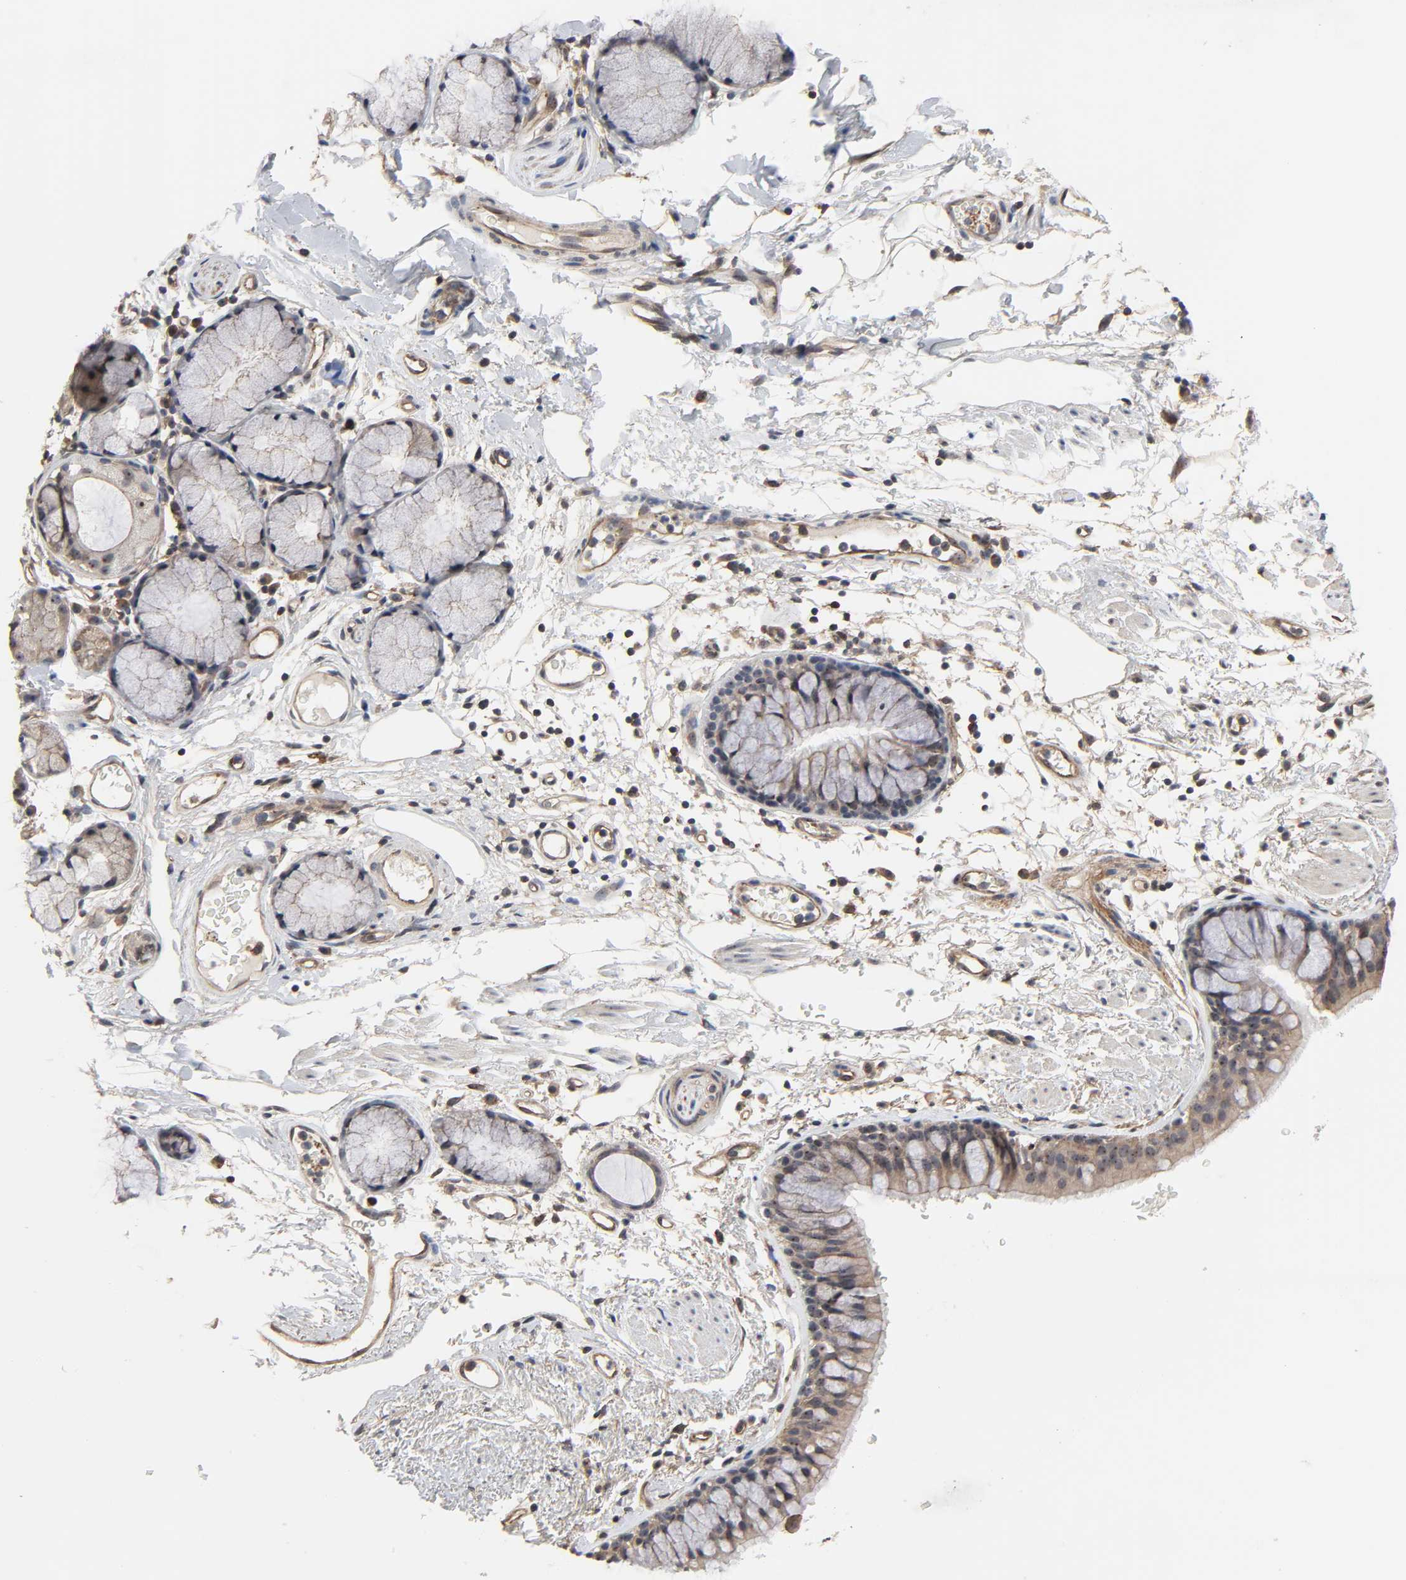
{"staining": {"intensity": "moderate", "quantity": ">75%", "location": "cytoplasmic/membranous,nuclear"}, "tissue": "bronchus", "cell_type": "Respiratory epithelial cells", "image_type": "normal", "snomed": [{"axis": "morphology", "description": "Normal tissue, NOS"}, {"axis": "topography", "description": "Bronchus"}], "caption": "An image of bronchus stained for a protein displays moderate cytoplasmic/membranous,nuclear brown staining in respiratory epithelial cells. (Stains: DAB in brown, nuclei in blue, Microscopy: brightfield microscopy at high magnification).", "gene": "DDX10", "patient": {"sex": "female", "age": 73}}